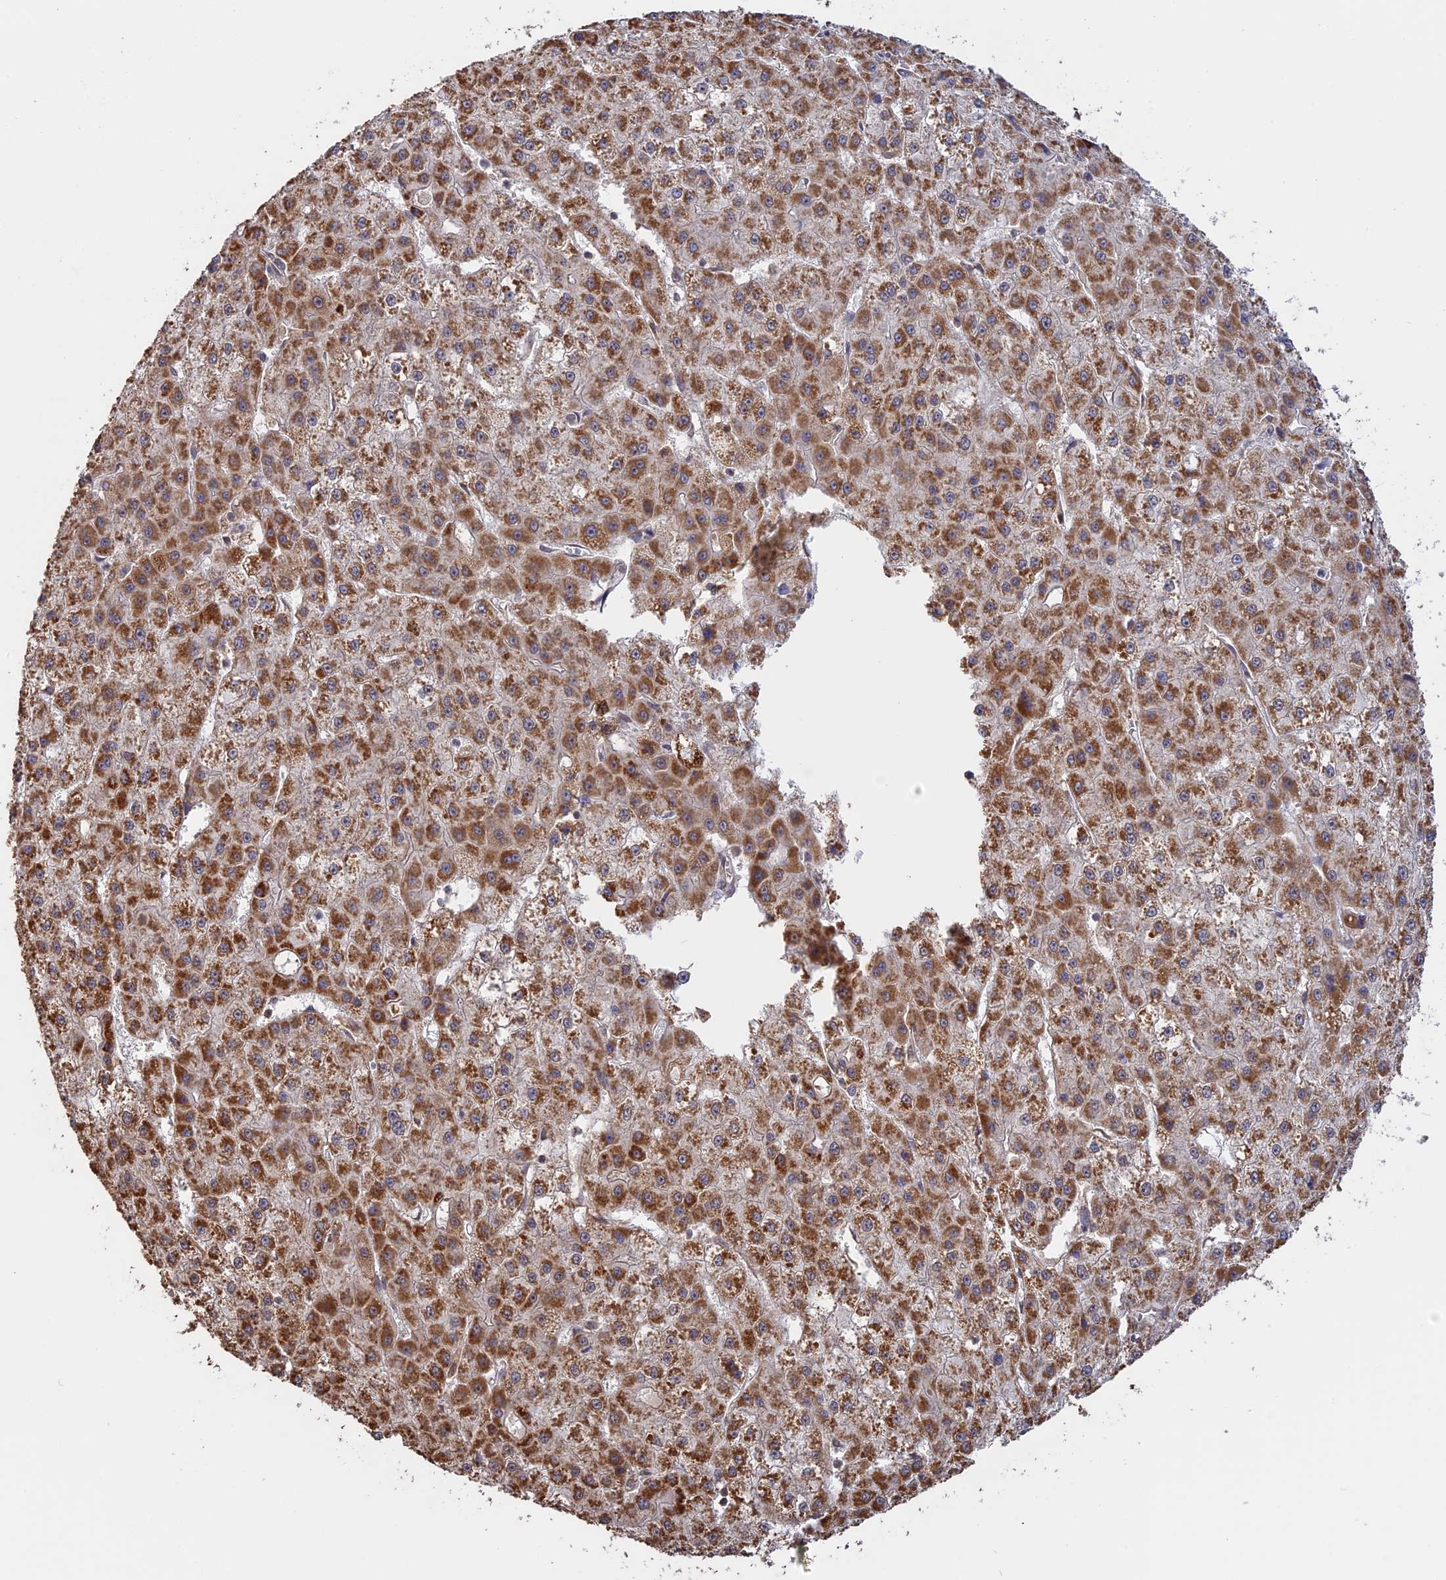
{"staining": {"intensity": "moderate", "quantity": ">75%", "location": "cytoplasmic/membranous"}, "tissue": "liver cancer", "cell_type": "Tumor cells", "image_type": "cancer", "snomed": [{"axis": "morphology", "description": "Carcinoma, Hepatocellular, NOS"}, {"axis": "topography", "description": "Liver"}], "caption": "Liver hepatocellular carcinoma stained with a brown dye demonstrates moderate cytoplasmic/membranous positive positivity in approximately >75% of tumor cells.", "gene": "FAM210B", "patient": {"sex": "male", "age": 47}}